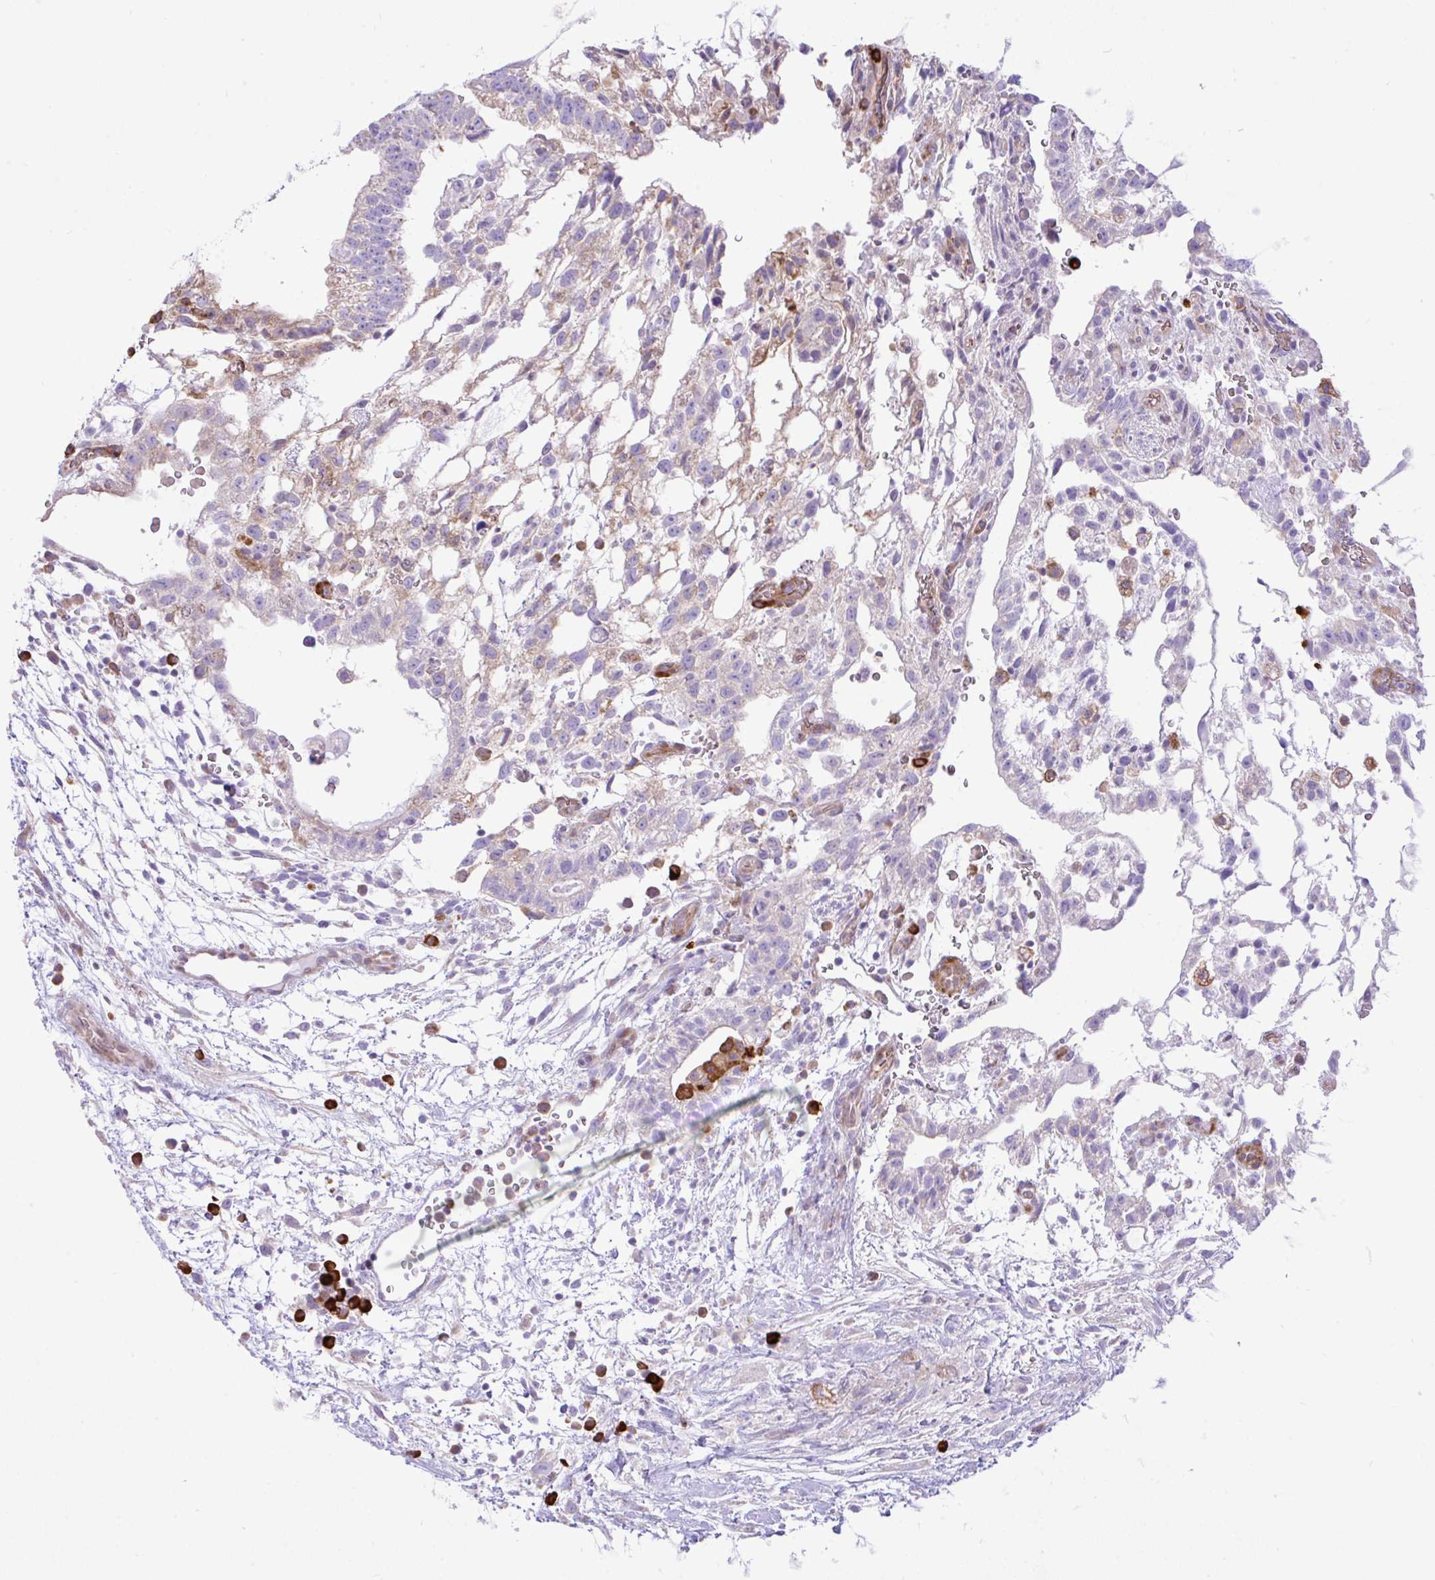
{"staining": {"intensity": "weak", "quantity": "<25%", "location": "cytoplasmic/membranous"}, "tissue": "testis cancer", "cell_type": "Tumor cells", "image_type": "cancer", "snomed": [{"axis": "morphology", "description": "Carcinoma, Embryonal, NOS"}, {"axis": "topography", "description": "Testis"}], "caption": "Immunohistochemistry (IHC) histopathology image of testis embryonal carcinoma stained for a protein (brown), which shows no staining in tumor cells.", "gene": "EEF1A2", "patient": {"sex": "male", "age": 32}}